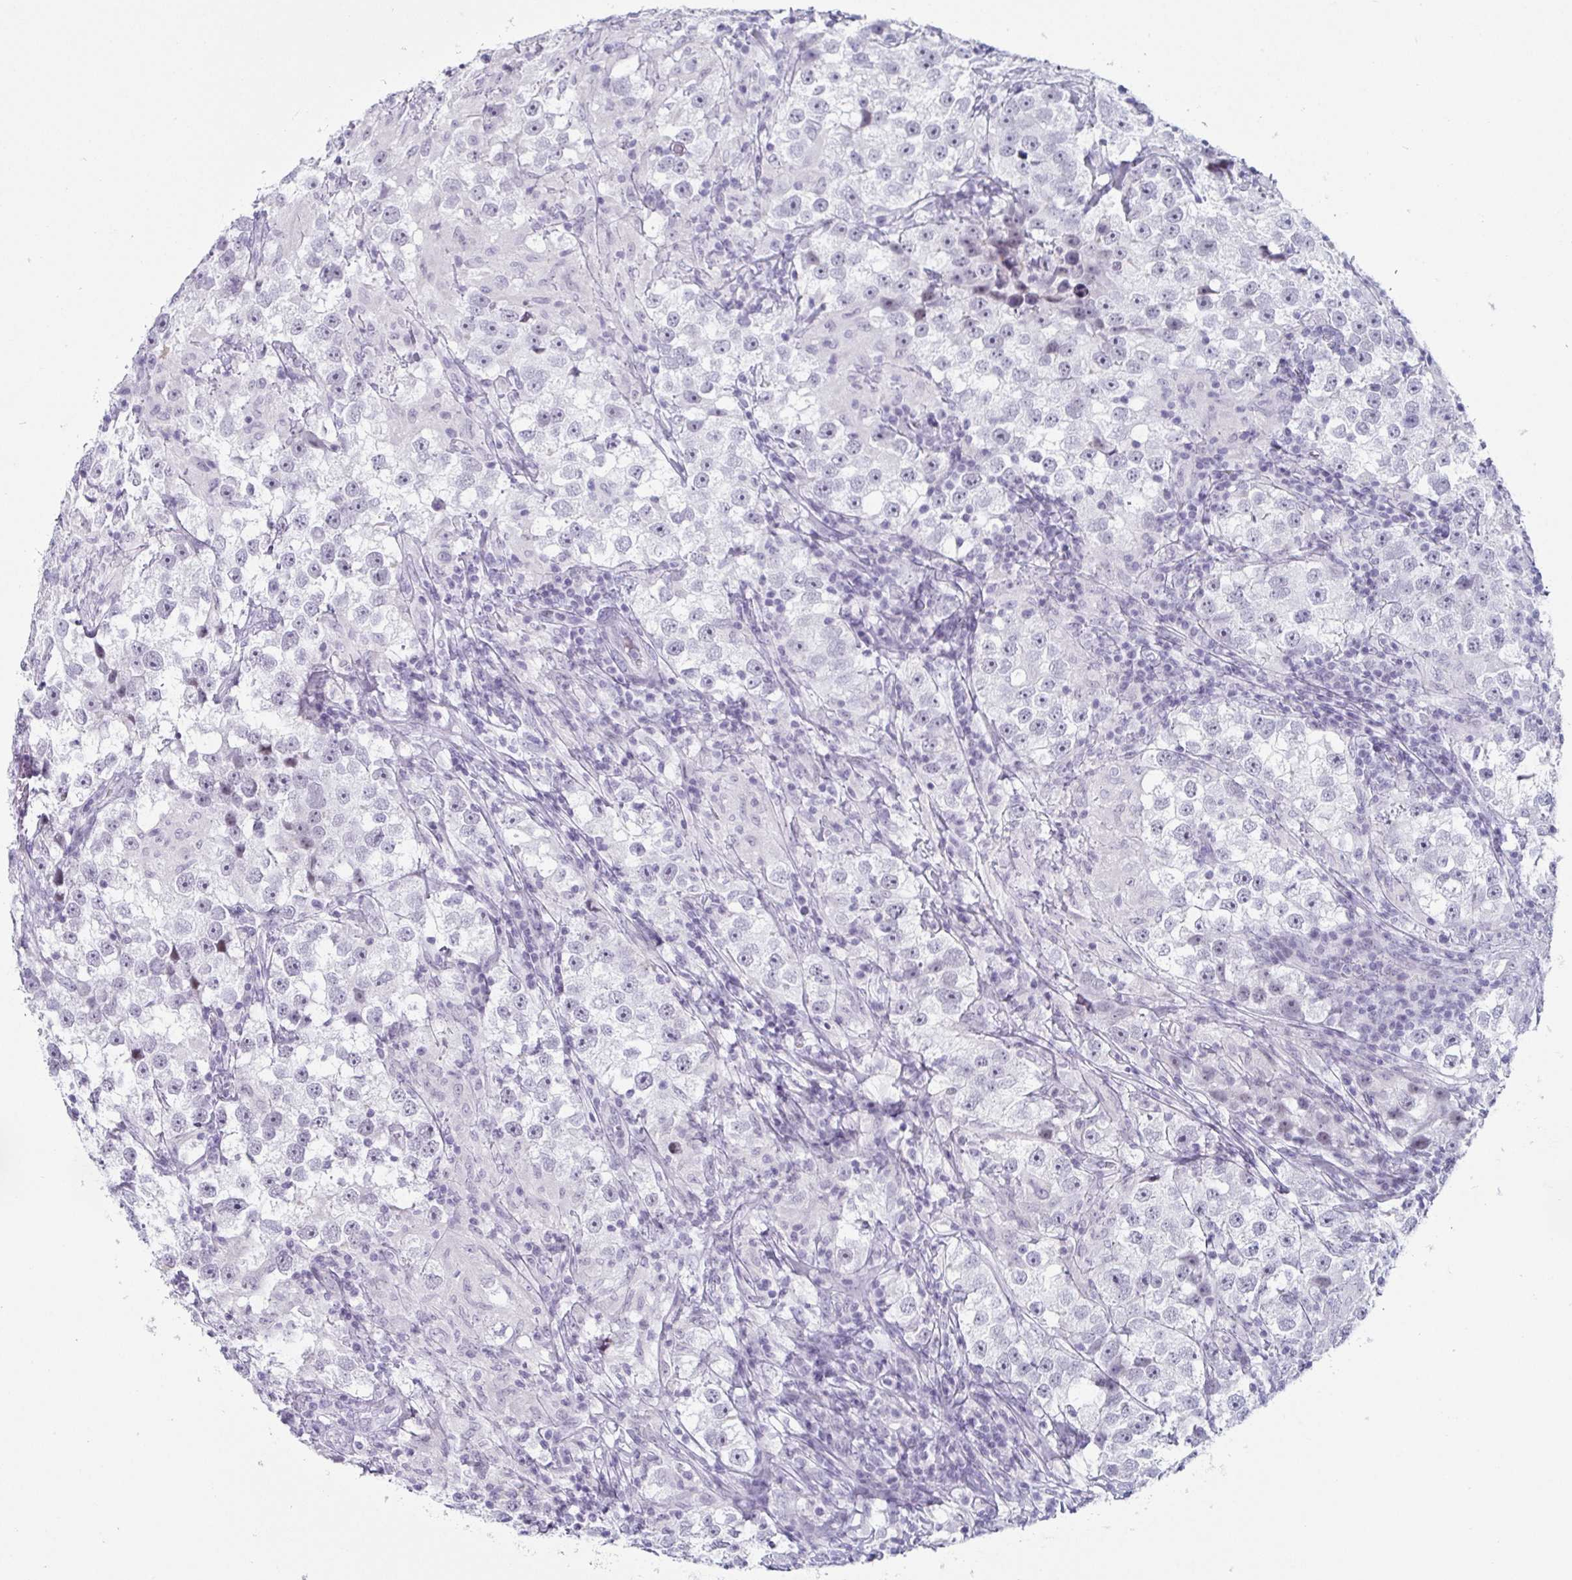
{"staining": {"intensity": "negative", "quantity": "none", "location": "none"}, "tissue": "testis cancer", "cell_type": "Tumor cells", "image_type": "cancer", "snomed": [{"axis": "morphology", "description": "Seminoma, NOS"}, {"axis": "topography", "description": "Testis"}], "caption": "IHC histopathology image of human seminoma (testis) stained for a protein (brown), which demonstrates no positivity in tumor cells.", "gene": "VSIG10L", "patient": {"sex": "male", "age": 46}}